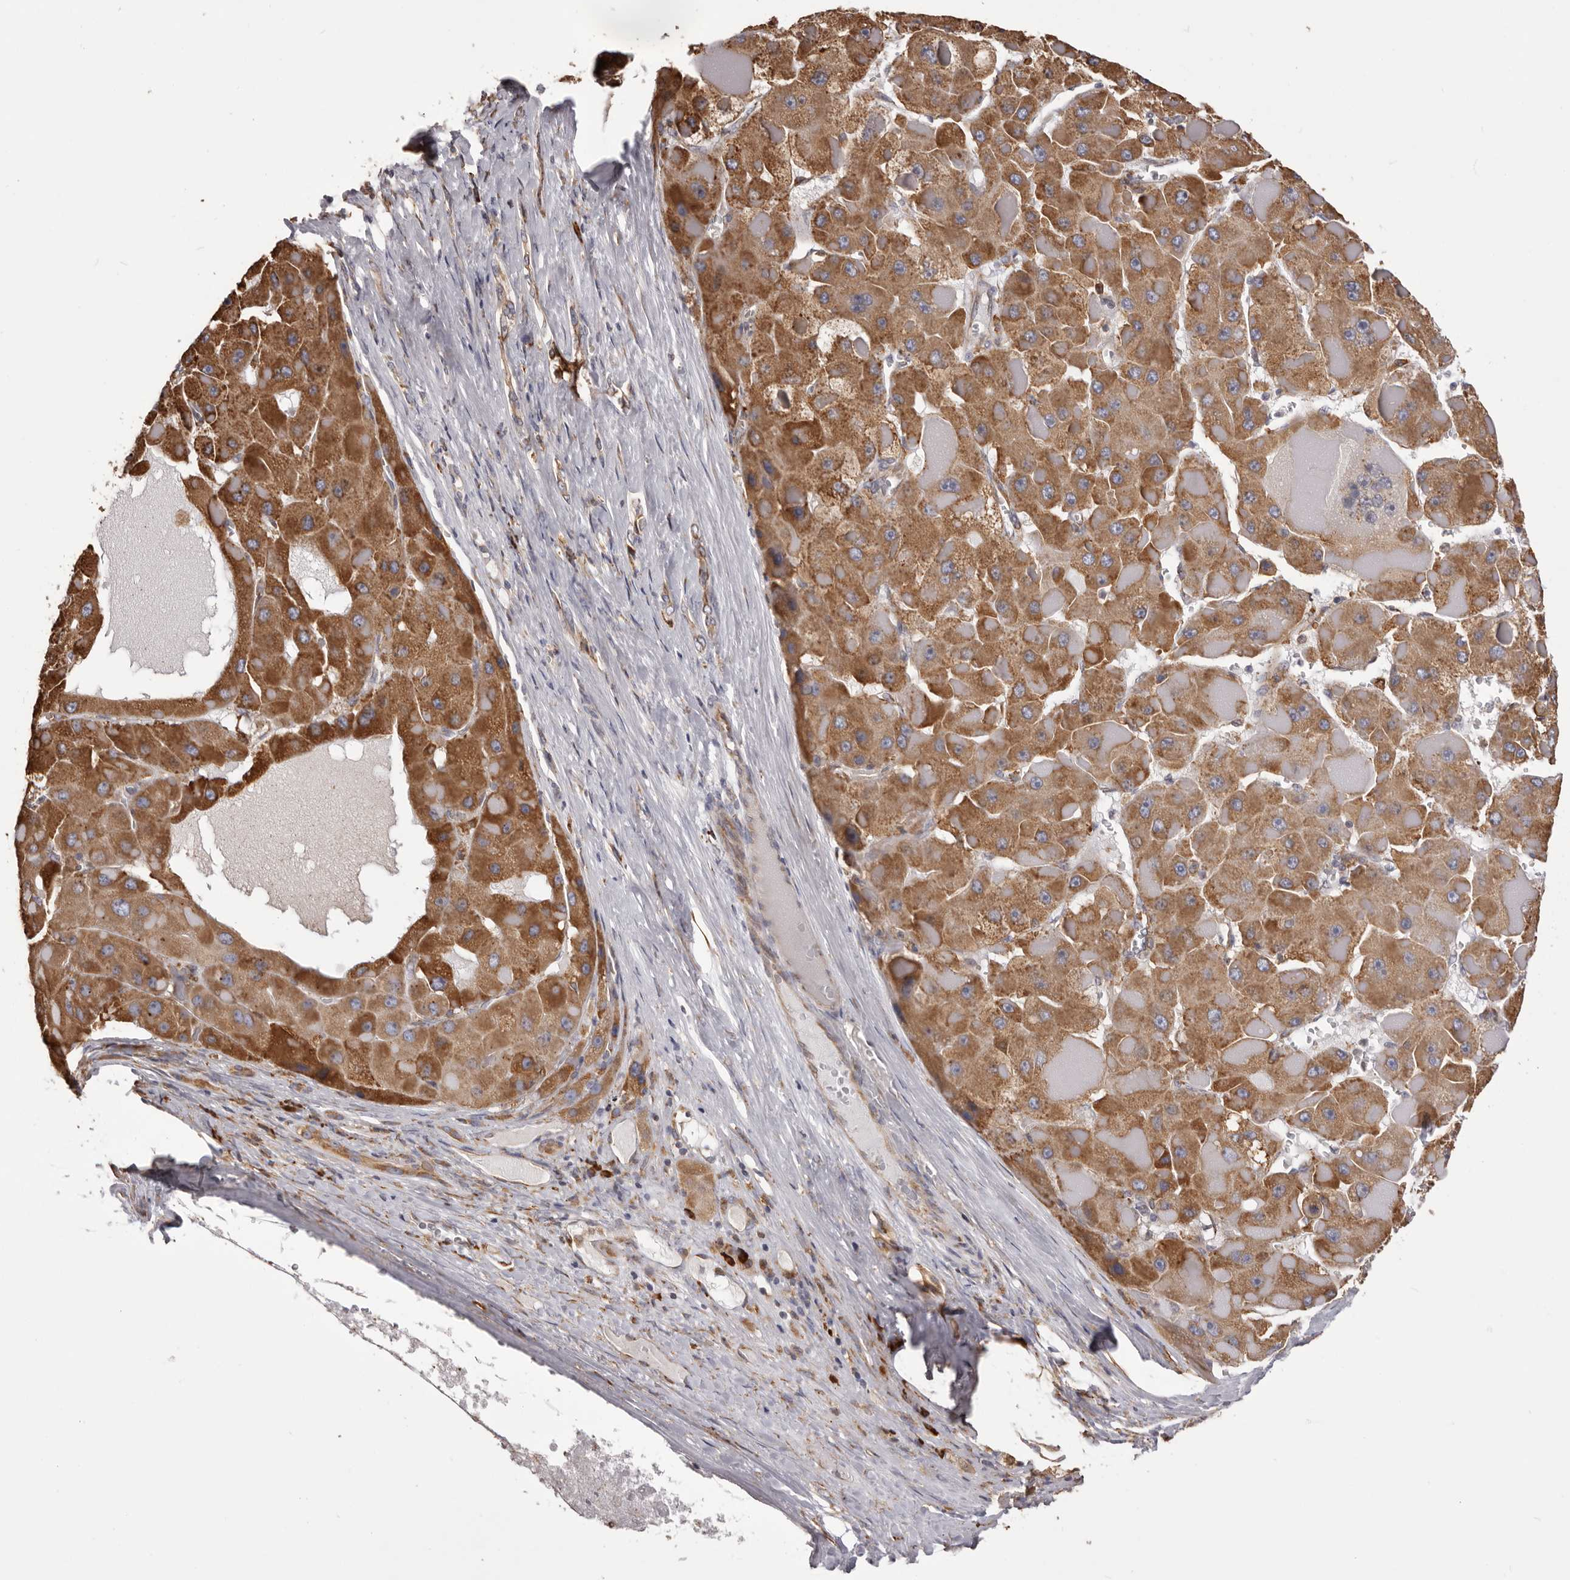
{"staining": {"intensity": "moderate", "quantity": ">75%", "location": "cytoplasmic/membranous"}, "tissue": "liver cancer", "cell_type": "Tumor cells", "image_type": "cancer", "snomed": [{"axis": "morphology", "description": "Carcinoma, Hepatocellular, NOS"}, {"axis": "topography", "description": "Liver"}], "caption": "Moderate cytoplasmic/membranous expression is identified in about >75% of tumor cells in liver cancer.", "gene": "QRSL1", "patient": {"sex": "female", "age": 73}}